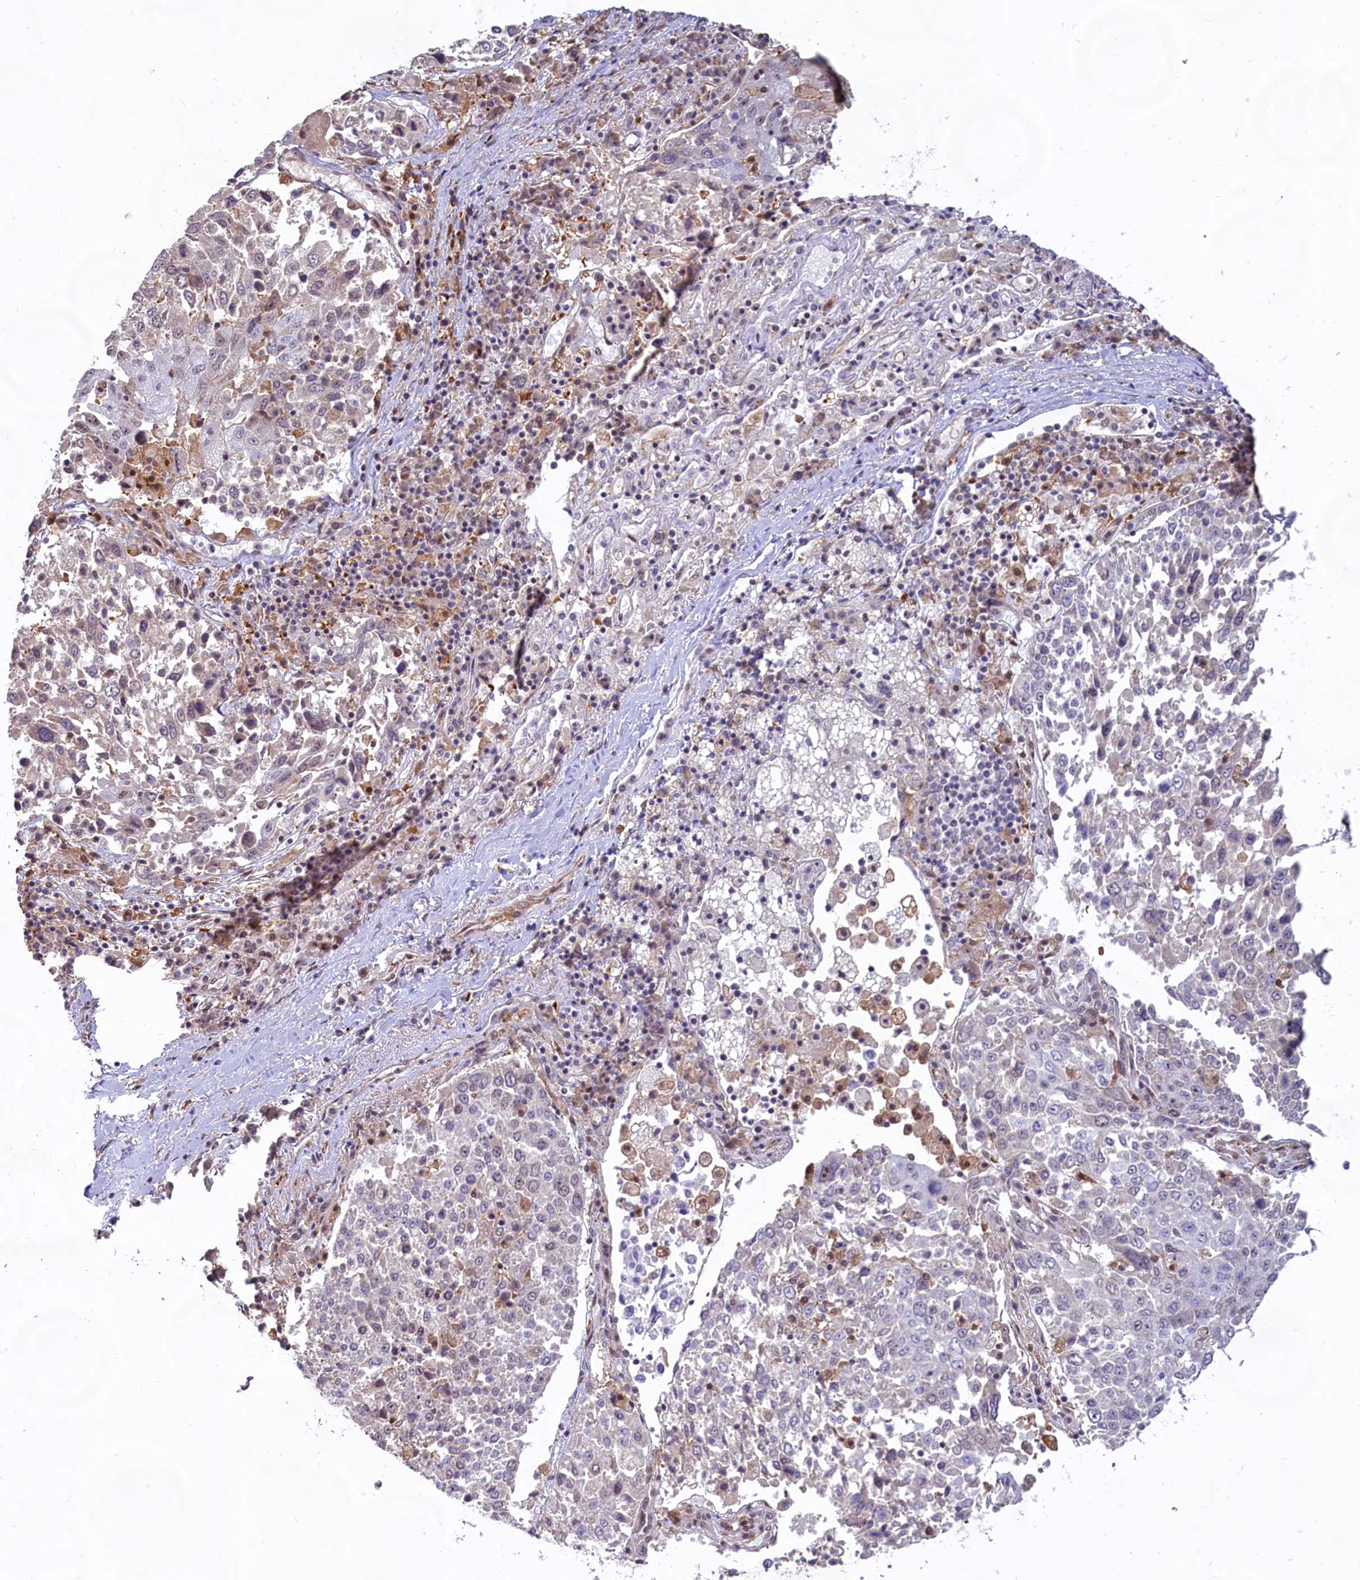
{"staining": {"intensity": "negative", "quantity": "none", "location": "none"}, "tissue": "lung cancer", "cell_type": "Tumor cells", "image_type": "cancer", "snomed": [{"axis": "morphology", "description": "Squamous cell carcinoma, NOS"}, {"axis": "topography", "description": "Lung"}], "caption": "Tumor cells are negative for brown protein staining in squamous cell carcinoma (lung).", "gene": "C1D", "patient": {"sex": "male", "age": 65}}